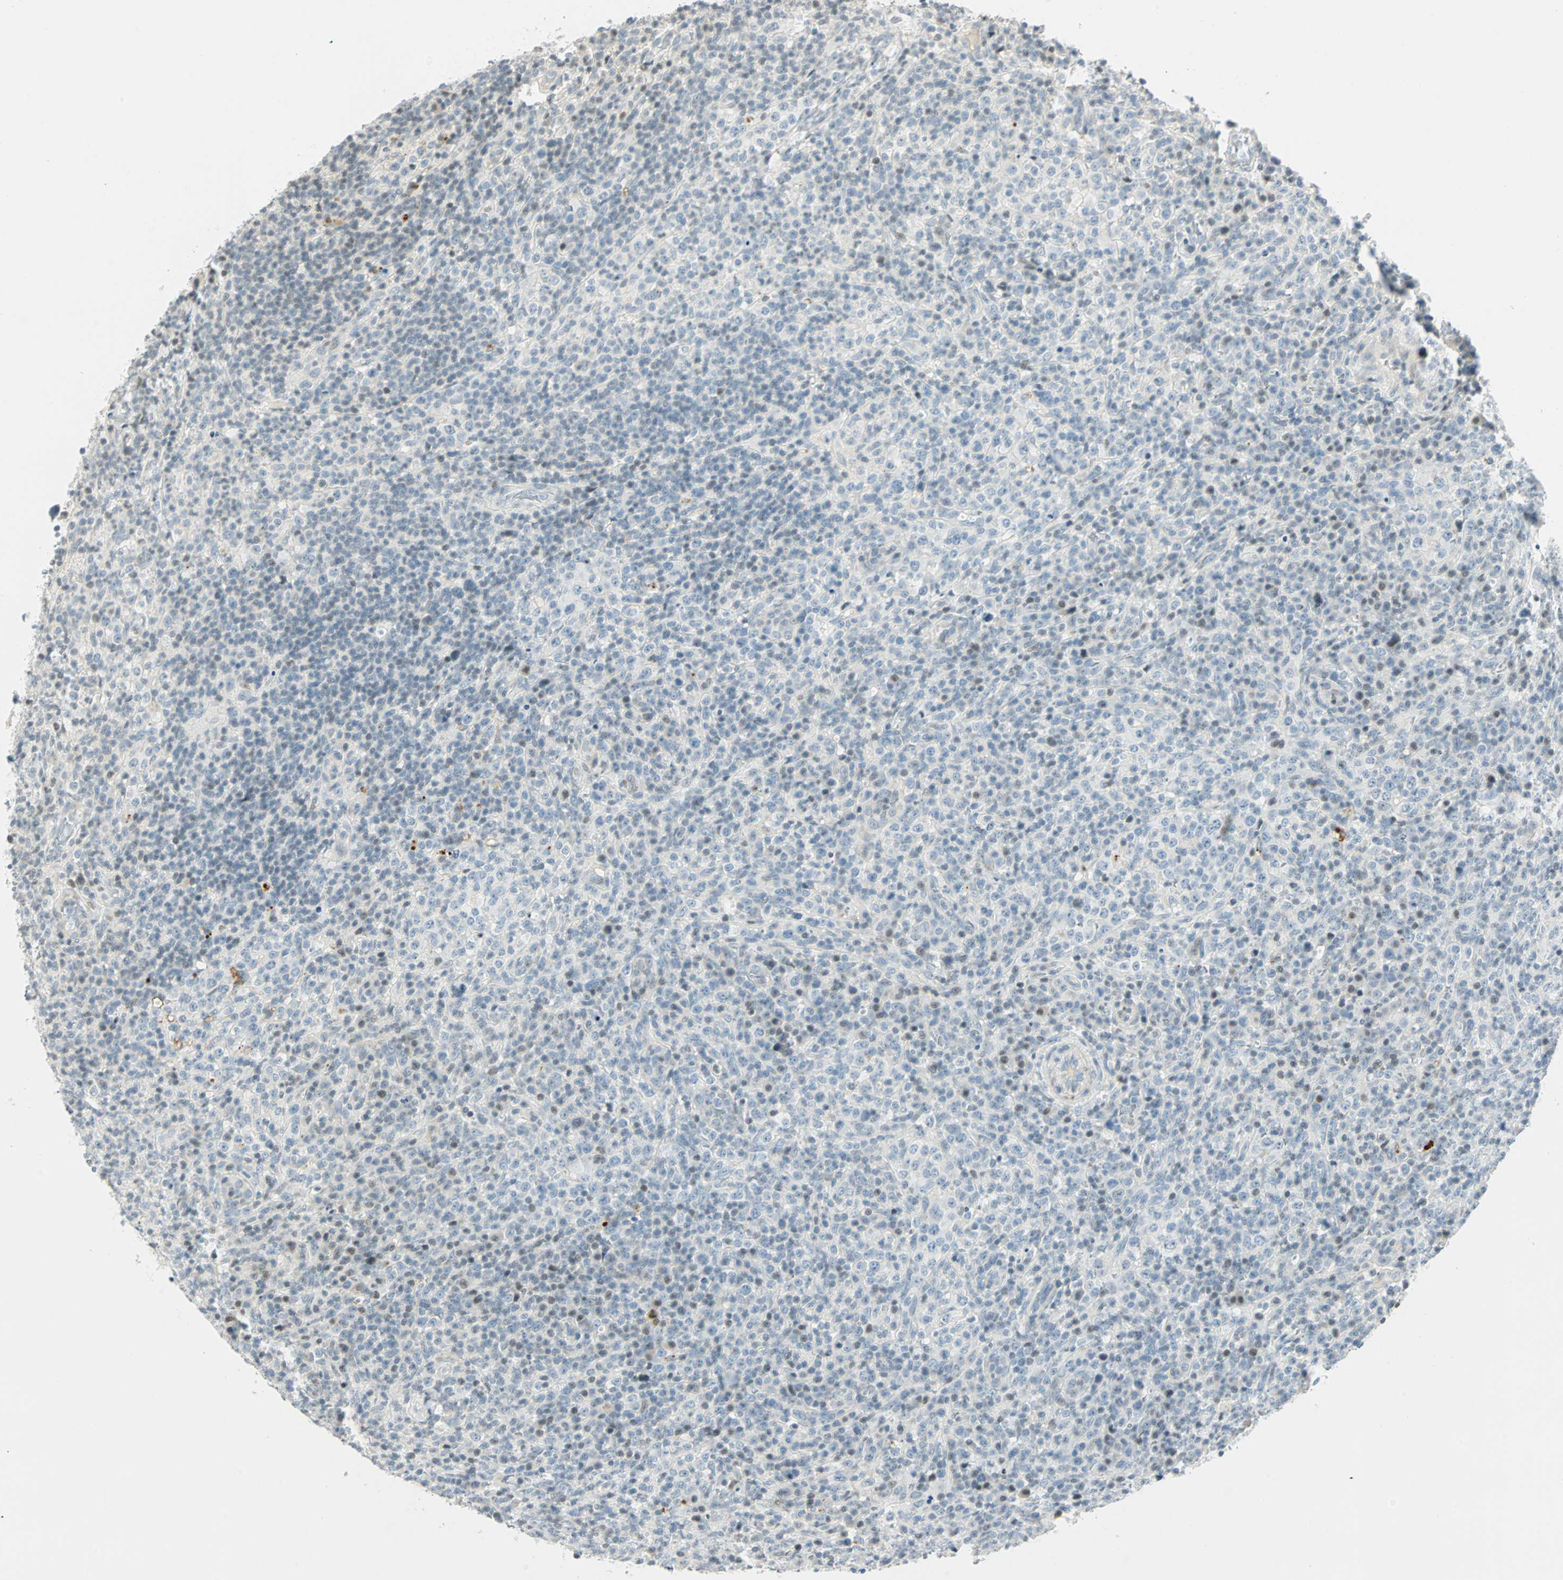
{"staining": {"intensity": "weak", "quantity": "<25%", "location": "nuclear"}, "tissue": "lymphoma", "cell_type": "Tumor cells", "image_type": "cancer", "snomed": [{"axis": "morphology", "description": "Malignant lymphoma, non-Hodgkin's type, High grade"}, {"axis": "topography", "description": "Lymph node"}], "caption": "This is an immunohistochemistry histopathology image of human malignant lymphoma, non-Hodgkin's type (high-grade). There is no staining in tumor cells.", "gene": "SMAD3", "patient": {"sex": "female", "age": 76}}